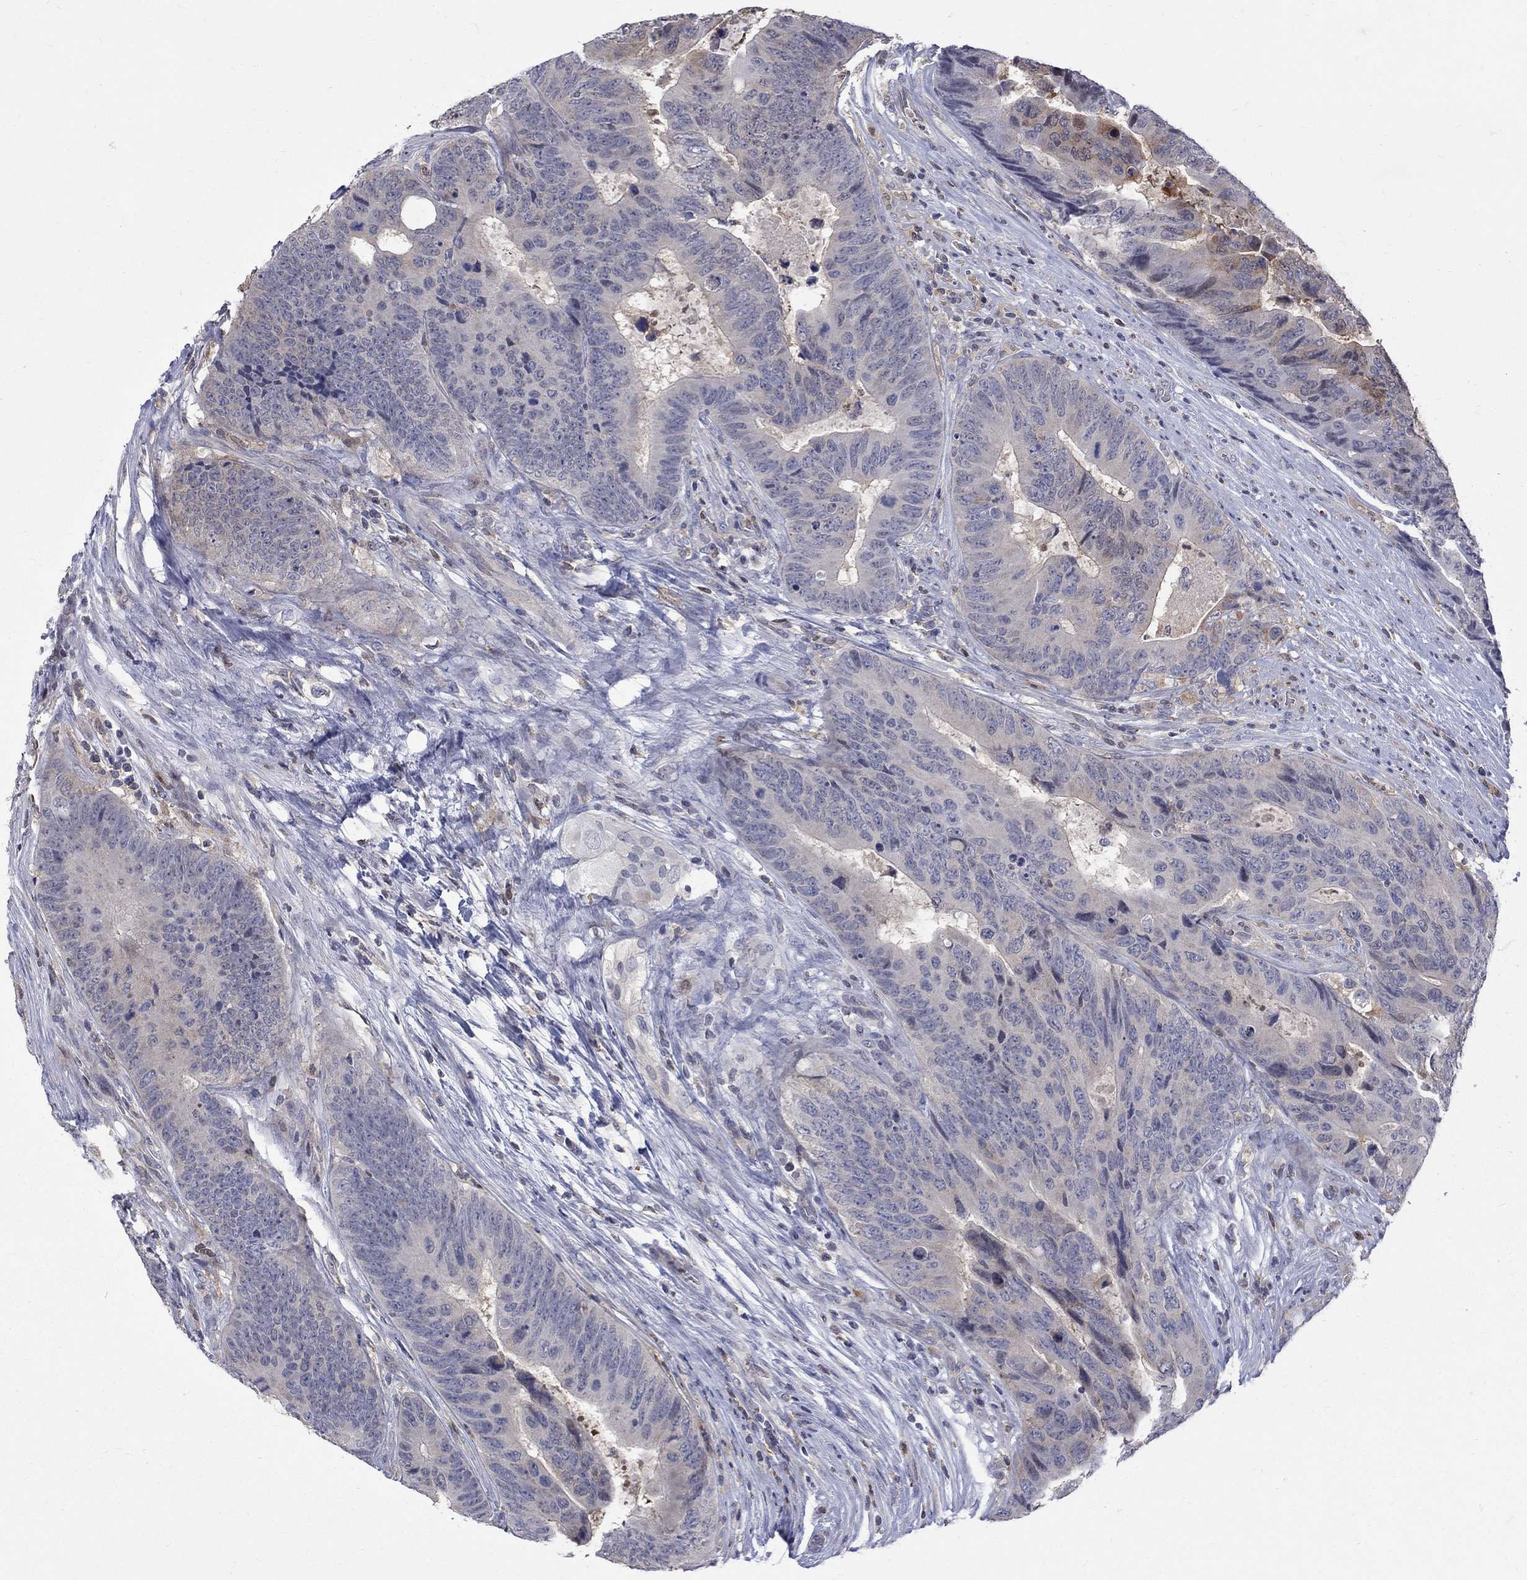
{"staining": {"intensity": "negative", "quantity": "none", "location": "none"}, "tissue": "colorectal cancer", "cell_type": "Tumor cells", "image_type": "cancer", "snomed": [{"axis": "morphology", "description": "Adenocarcinoma, NOS"}, {"axis": "topography", "description": "Colon"}], "caption": "The histopathology image displays no significant expression in tumor cells of colorectal adenocarcinoma.", "gene": "HKDC1", "patient": {"sex": "female", "age": 56}}